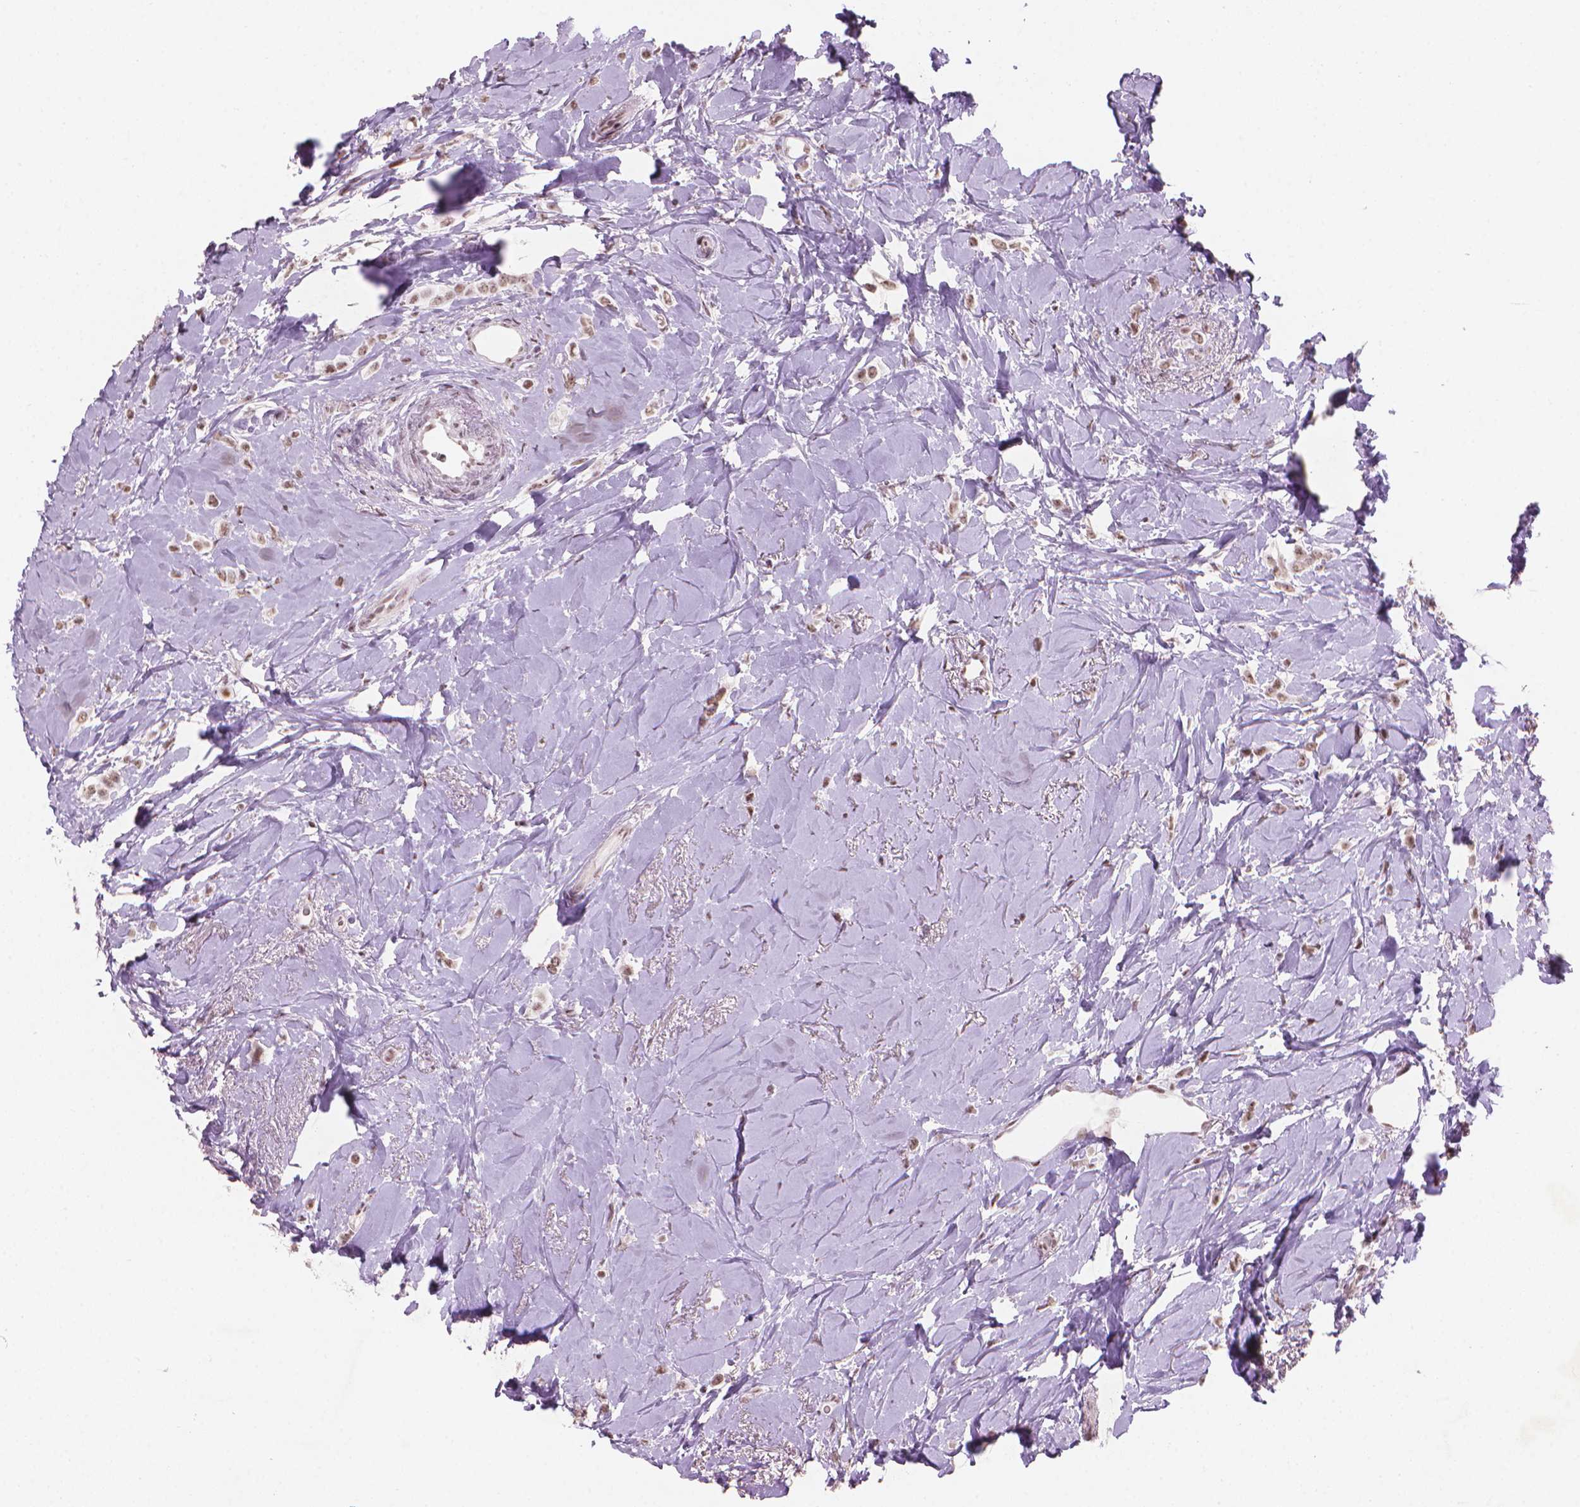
{"staining": {"intensity": "moderate", "quantity": ">75%", "location": "nuclear"}, "tissue": "breast cancer", "cell_type": "Tumor cells", "image_type": "cancer", "snomed": [{"axis": "morphology", "description": "Lobular carcinoma"}, {"axis": "topography", "description": "Breast"}], "caption": "A high-resolution histopathology image shows immunohistochemistry (IHC) staining of lobular carcinoma (breast), which reveals moderate nuclear positivity in about >75% of tumor cells.", "gene": "HES7", "patient": {"sex": "female", "age": 66}}